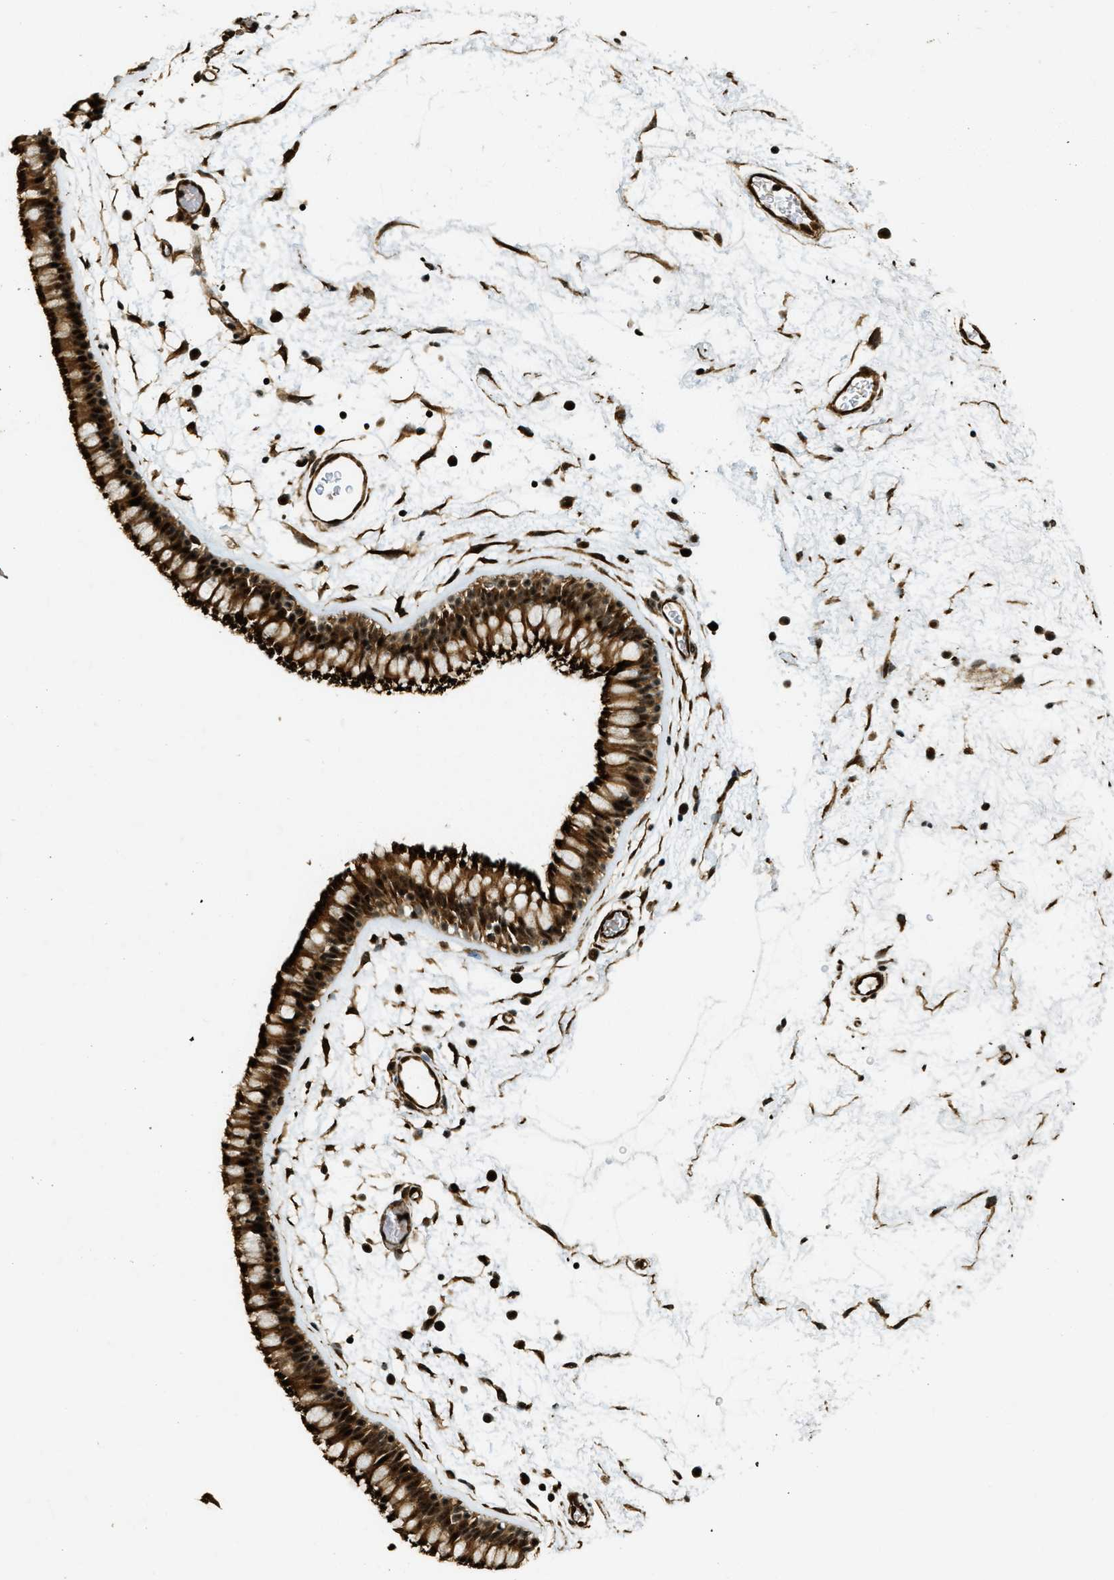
{"staining": {"intensity": "strong", "quantity": ">75%", "location": "cytoplasmic/membranous,nuclear"}, "tissue": "nasopharynx", "cell_type": "Respiratory epithelial cells", "image_type": "normal", "snomed": [{"axis": "morphology", "description": "Normal tissue, NOS"}, {"axis": "morphology", "description": "Inflammation, NOS"}, {"axis": "topography", "description": "Nasopharynx"}], "caption": "Nasopharynx stained with IHC displays strong cytoplasmic/membranous,nuclear positivity in approximately >75% of respiratory epithelial cells. (Brightfield microscopy of DAB IHC at high magnification).", "gene": "CFAP36", "patient": {"sex": "male", "age": 48}}